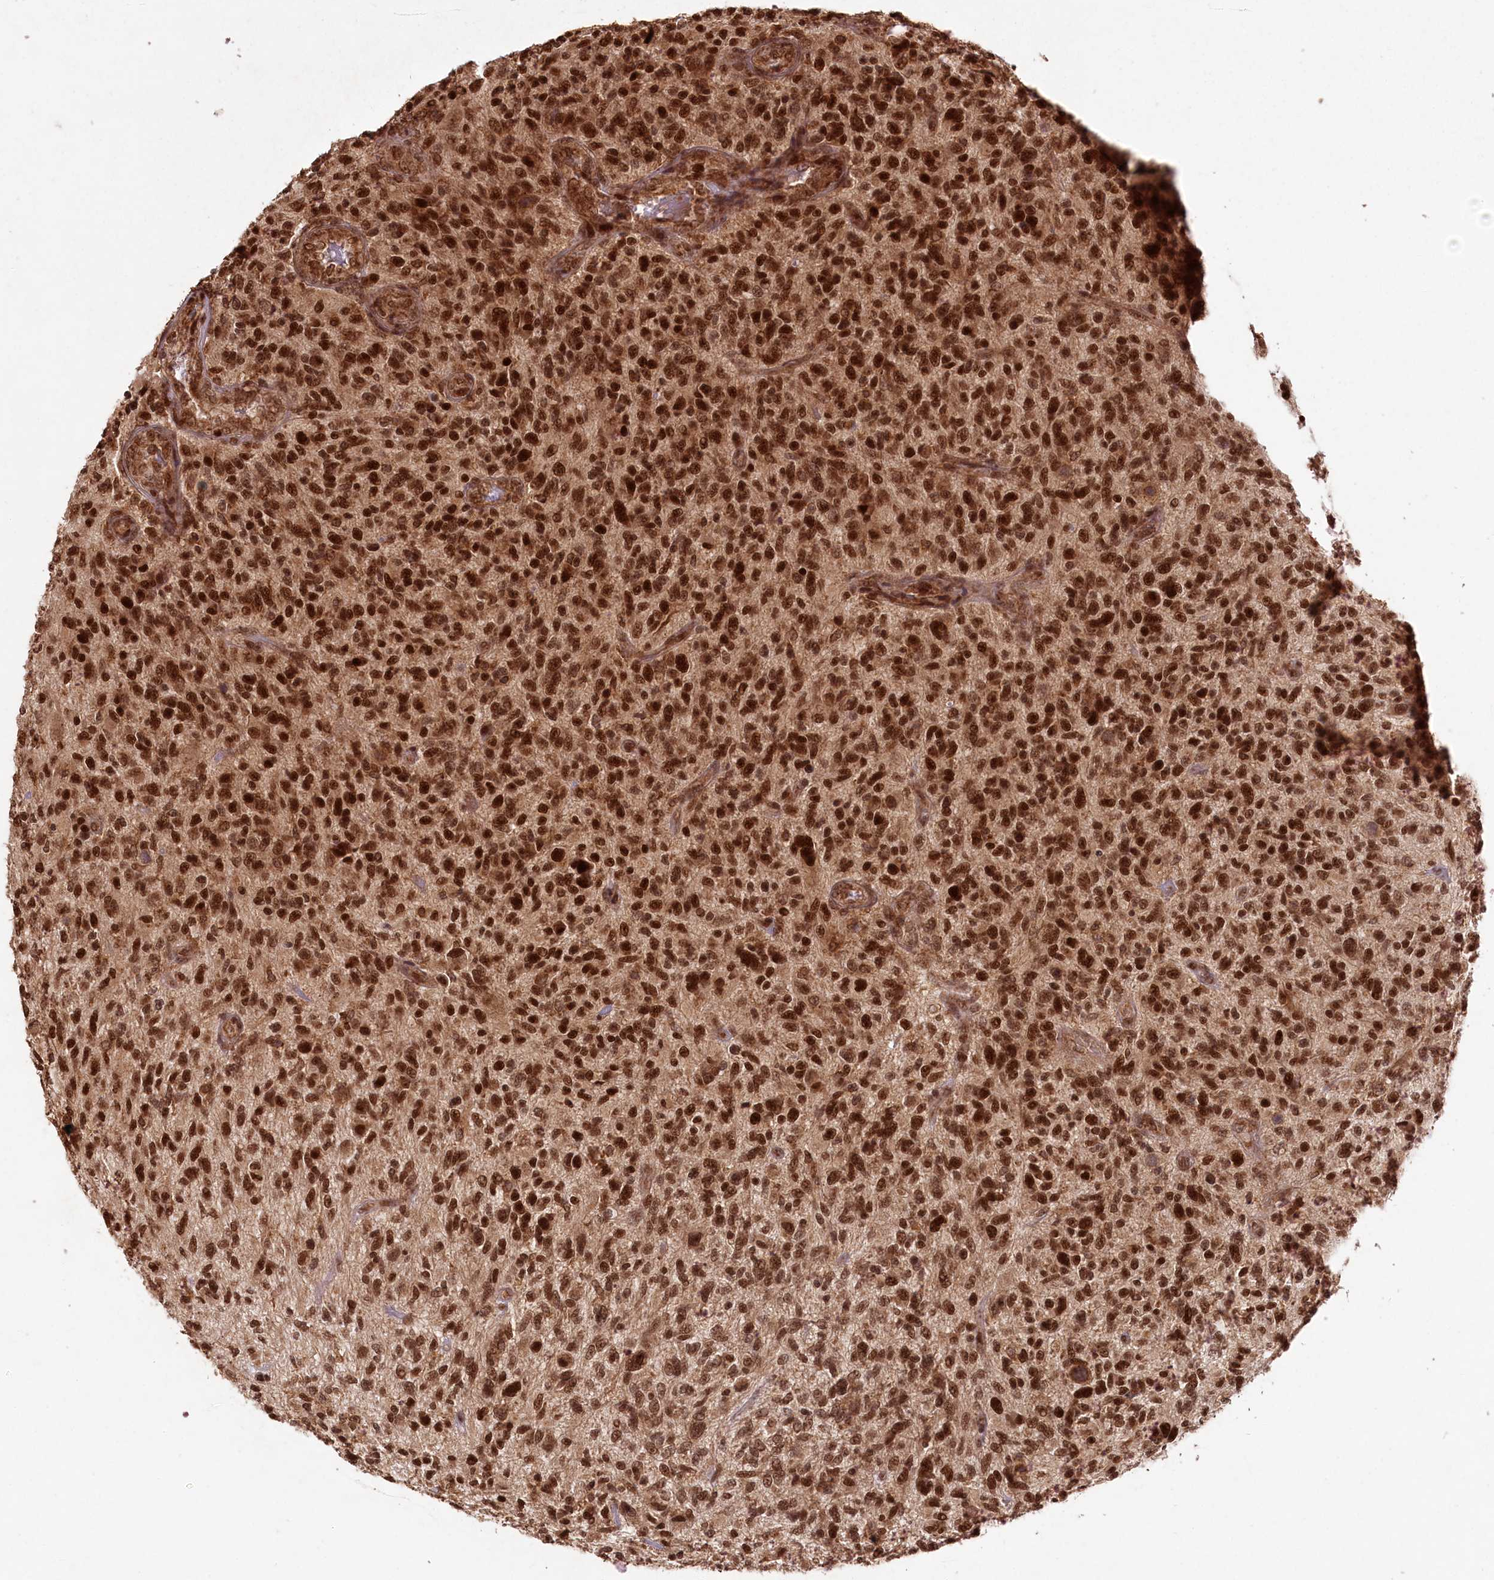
{"staining": {"intensity": "strong", "quantity": ">75%", "location": "cytoplasmic/membranous,nuclear"}, "tissue": "glioma", "cell_type": "Tumor cells", "image_type": "cancer", "snomed": [{"axis": "morphology", "description": "Glioma, malignant, High grade"}, {"axis": "topography", "description": "Brain"}], "caption": "An IHC photomicrograph of tumor tissue is shown. Protein staining in brown labels strong cytoplasmic/membranous and nuclear positivity in glioma within tumor cells.", "gene": "MICU1", "patient": {"sex": "male", "age": 47}}